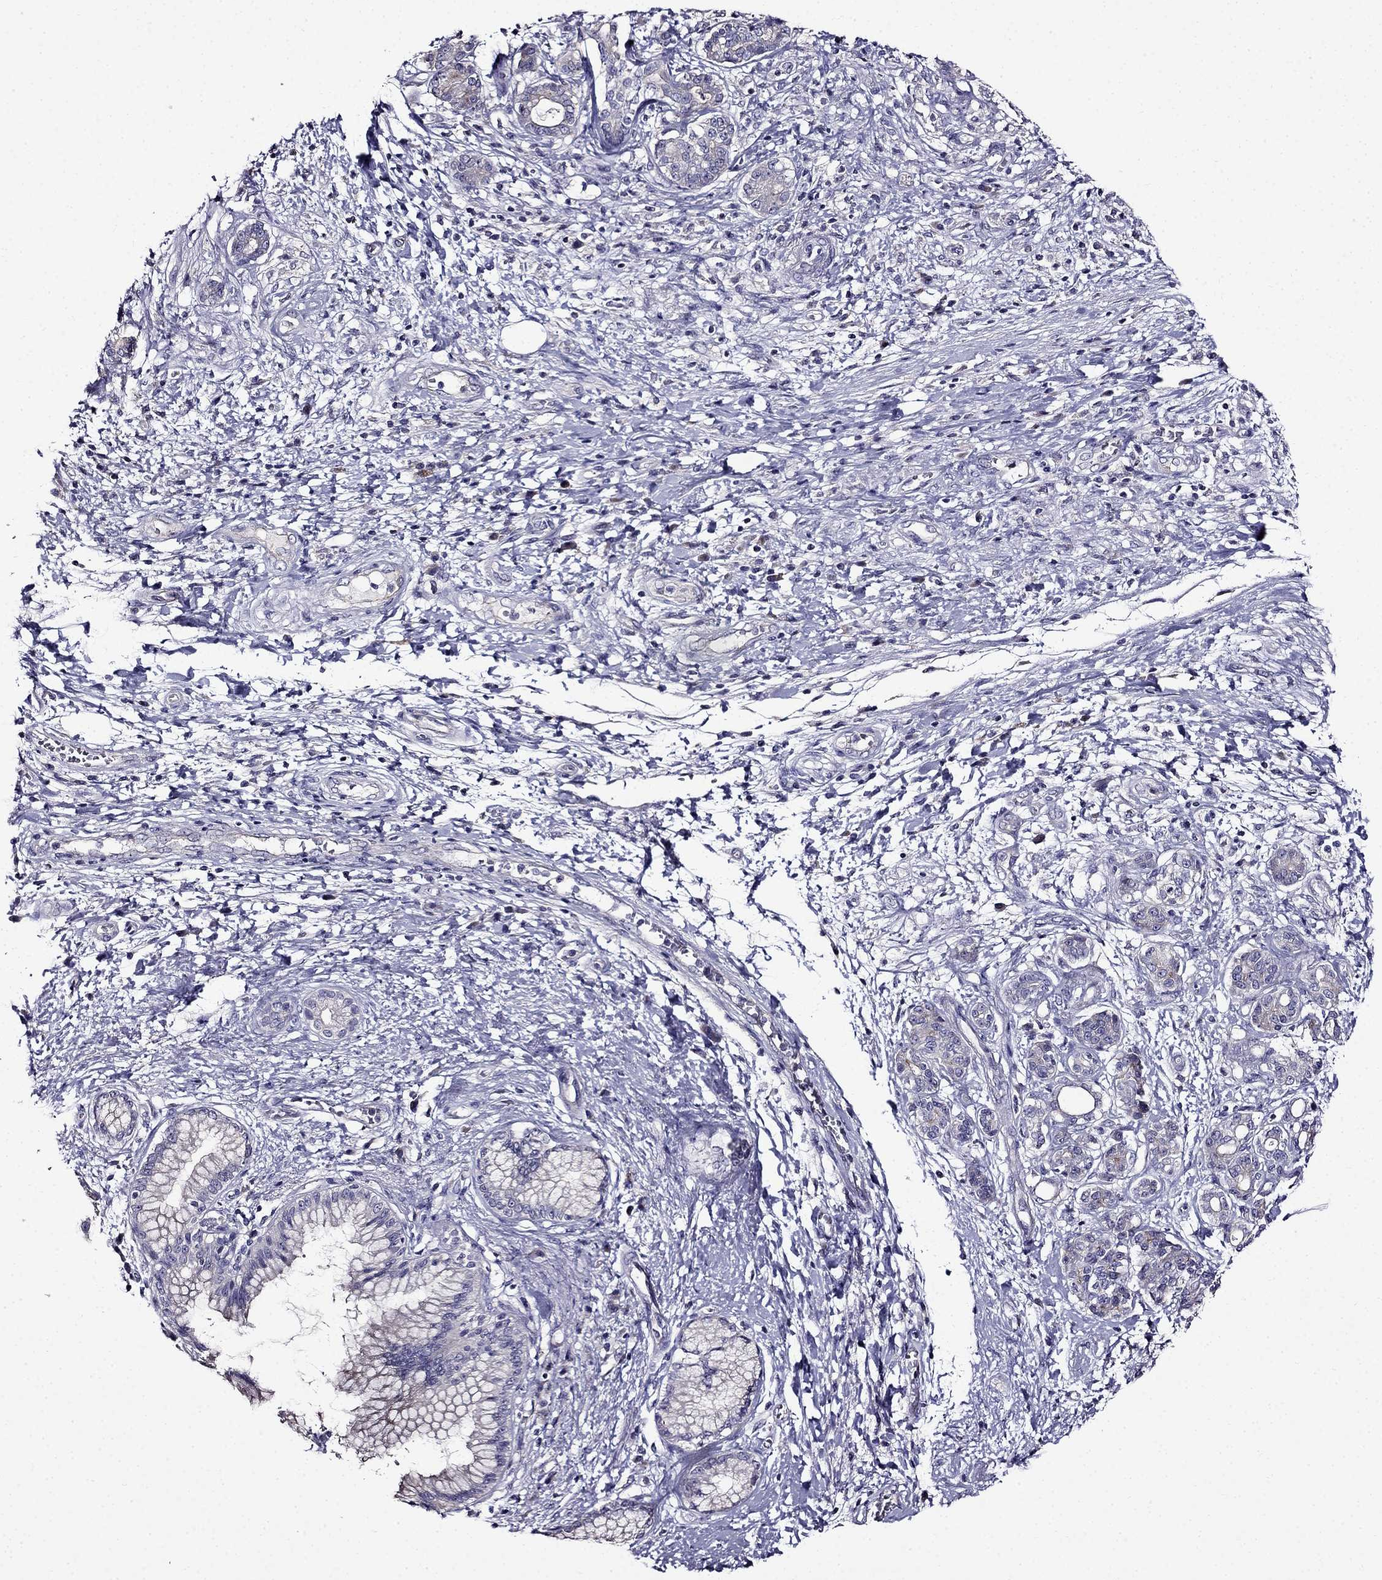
{"staining": {"intensity": "negative", "quantity": "none", "location": "none"}, "tissue": "pancreatic cancer", "cell_type": "Tumor cells", "image_type": "cancer", "snomed": [{"axis": "morphology", "description": "Adenocarcinoma, NOS"}, {"axis": "topography", "description": "Pancreas"}], "caption": "The micrograph displays no significant expression in tumor cells of pancreatic cancer (adenocarcinoma). Nuclei are stained in blue.", "gene": "TMEM266", "patient": {"sex": "female", "age": 73}}